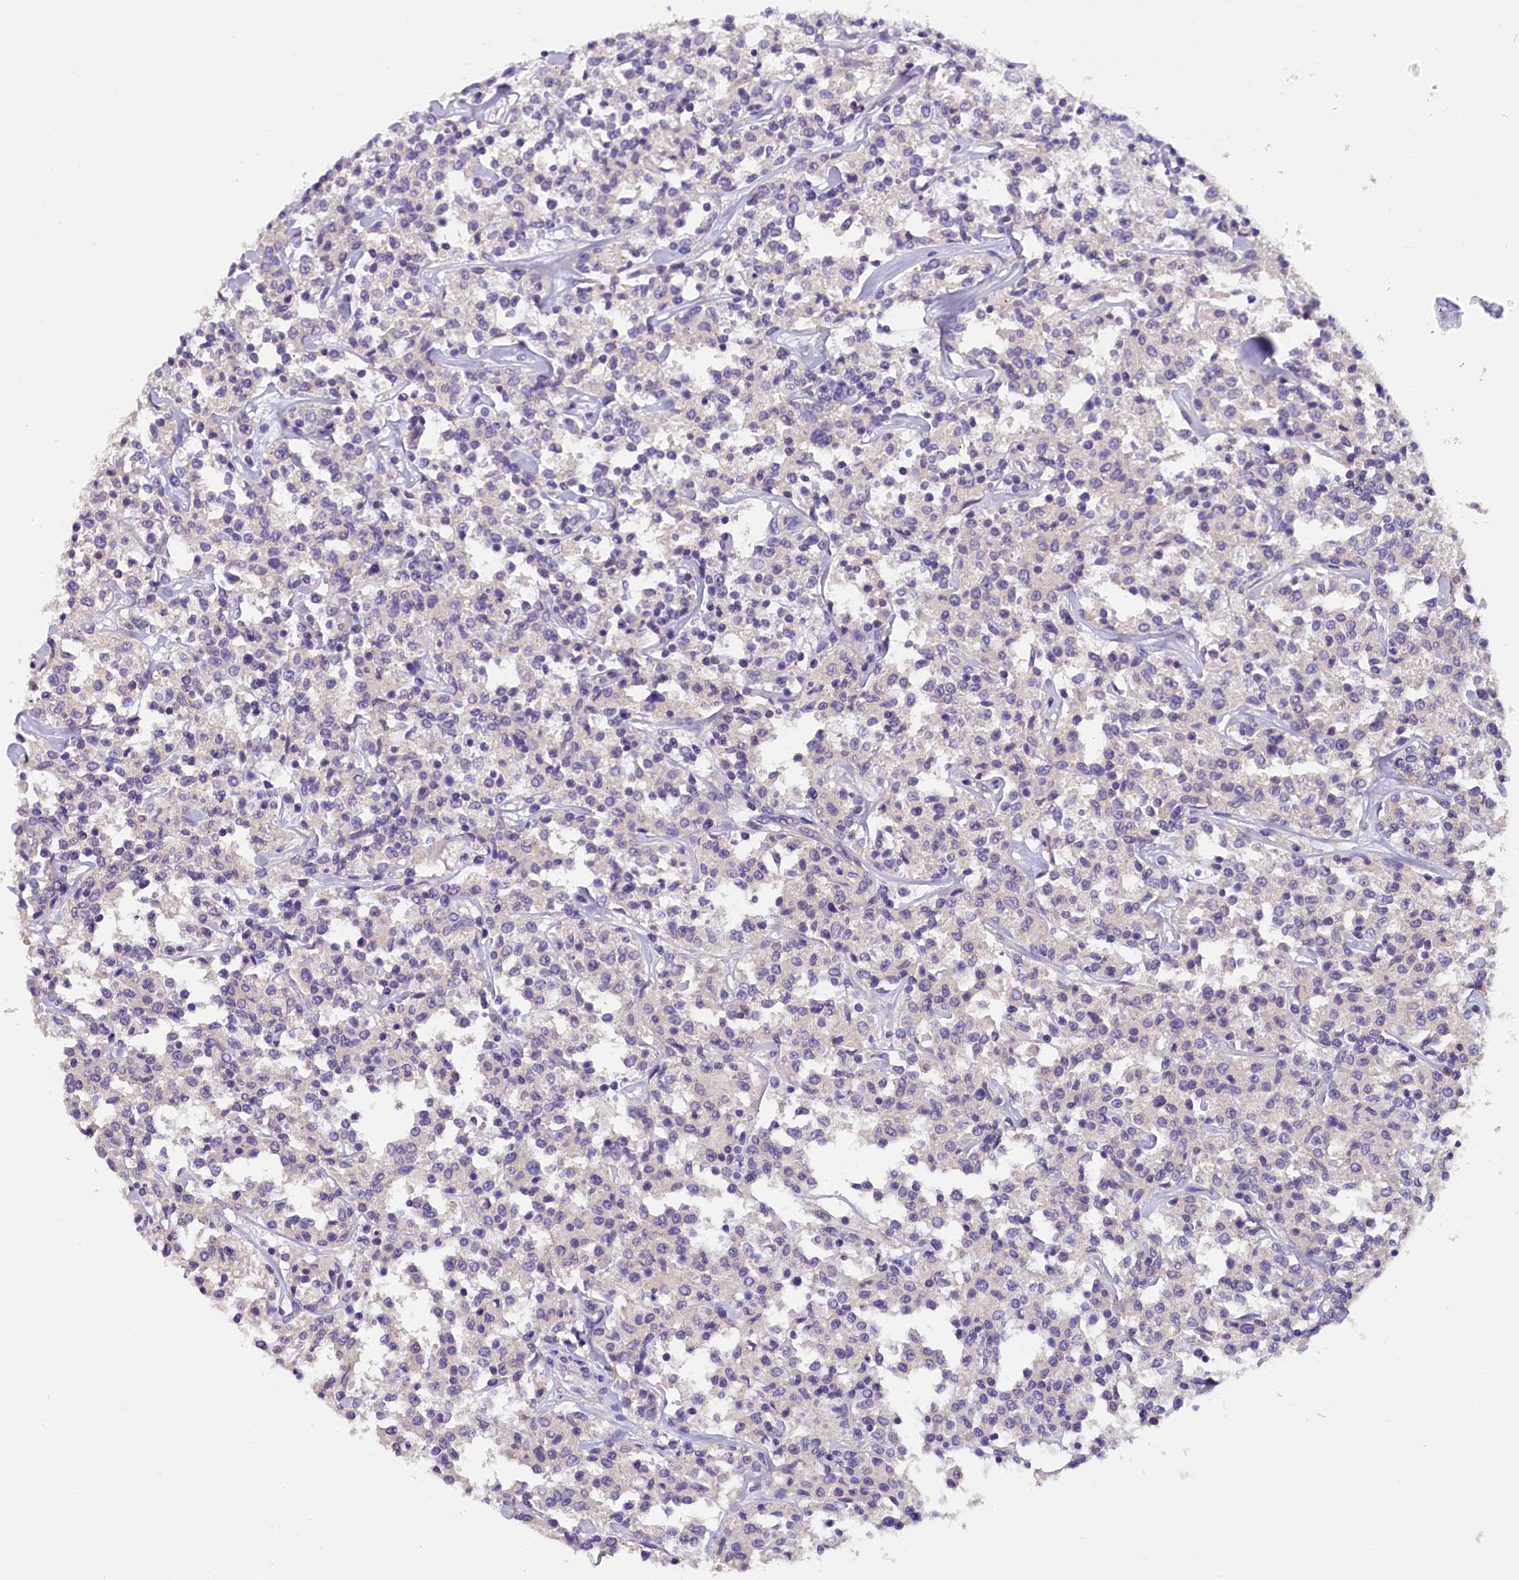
{"staining": {"intensity": "negative", "quantity": "none", "location": "none"}, "tissue": "lymphoma", "cell_type": "Tumor cells", "image_type": "cancer", "snomed": [{"axis": "morphology", "description": "Malignant lymphoma, non-Hodgkin's type, Low grade"}, {"axis": "topography", "description": "Small intestine"}], "caption": "Histopathology image shows no protein expression in tumor cells of malignant lymphoma, non-Hodgkin's type (low-grade) tissue.", "gene": "AP3B2", "patient": {"sex": "female", "age": 59}}